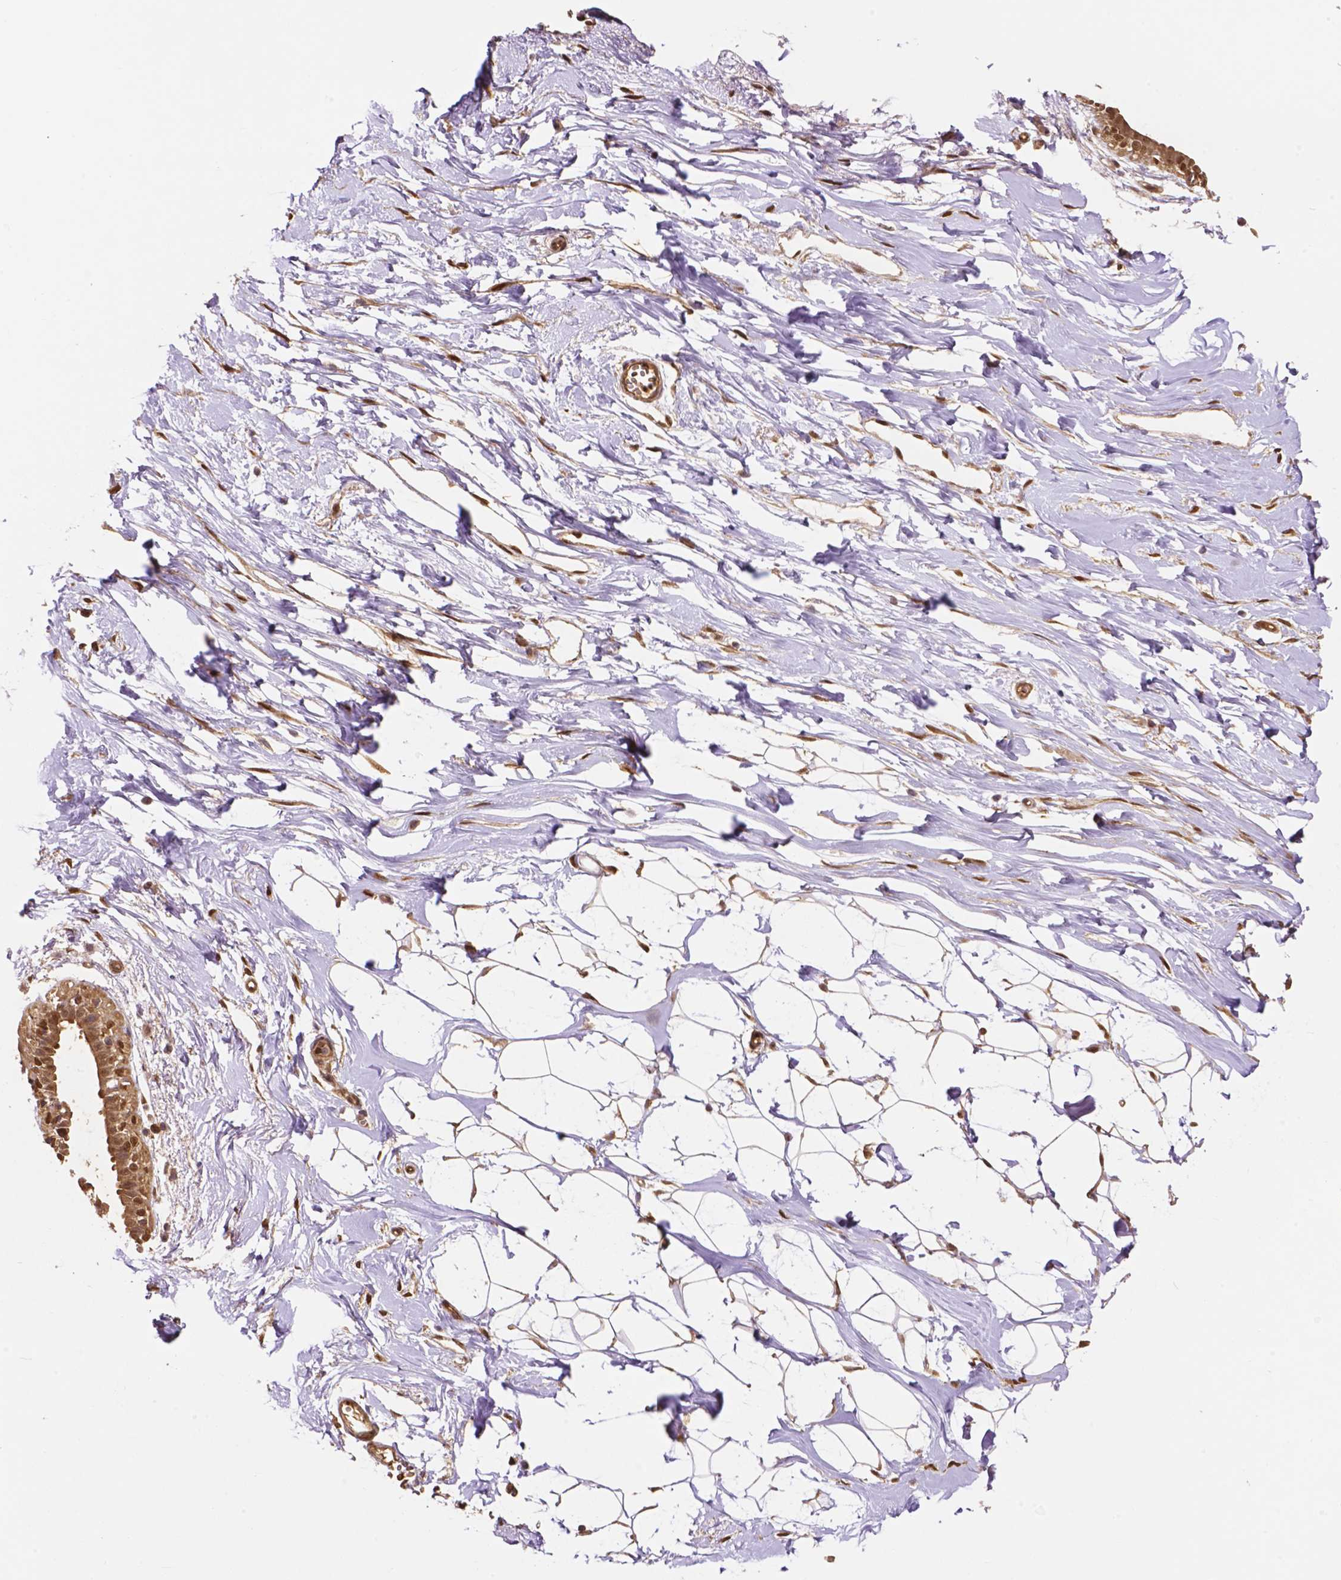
{"staining": {"intensity": "moderate", "quantity": ">75%", "location": "cytoplasmic/membranous,nuclear"}, "tissue": "breast", "cell_type": "Adipocytes", "image_type": "normal", "snomed": [{"axis": "morphology", "description": "Normal tissue, NOS"}, {"axis": "topography", "description": "Breast"}], "caption": "High-magnification brightfield microscopy of benign breast stained with DAB (brown) and counterstained with hematoxylin (blue). adipocytes exhibit moderate cytoplasmic/membranous,nuclear positivity is present in approximately>75% of cells. Using DAB (brown) and hematoxylin (blue) stains, captured at high magnification using brightfield microscopy.", "gene": "YAP1", "patient": {"sex": "female", "age": 49}}